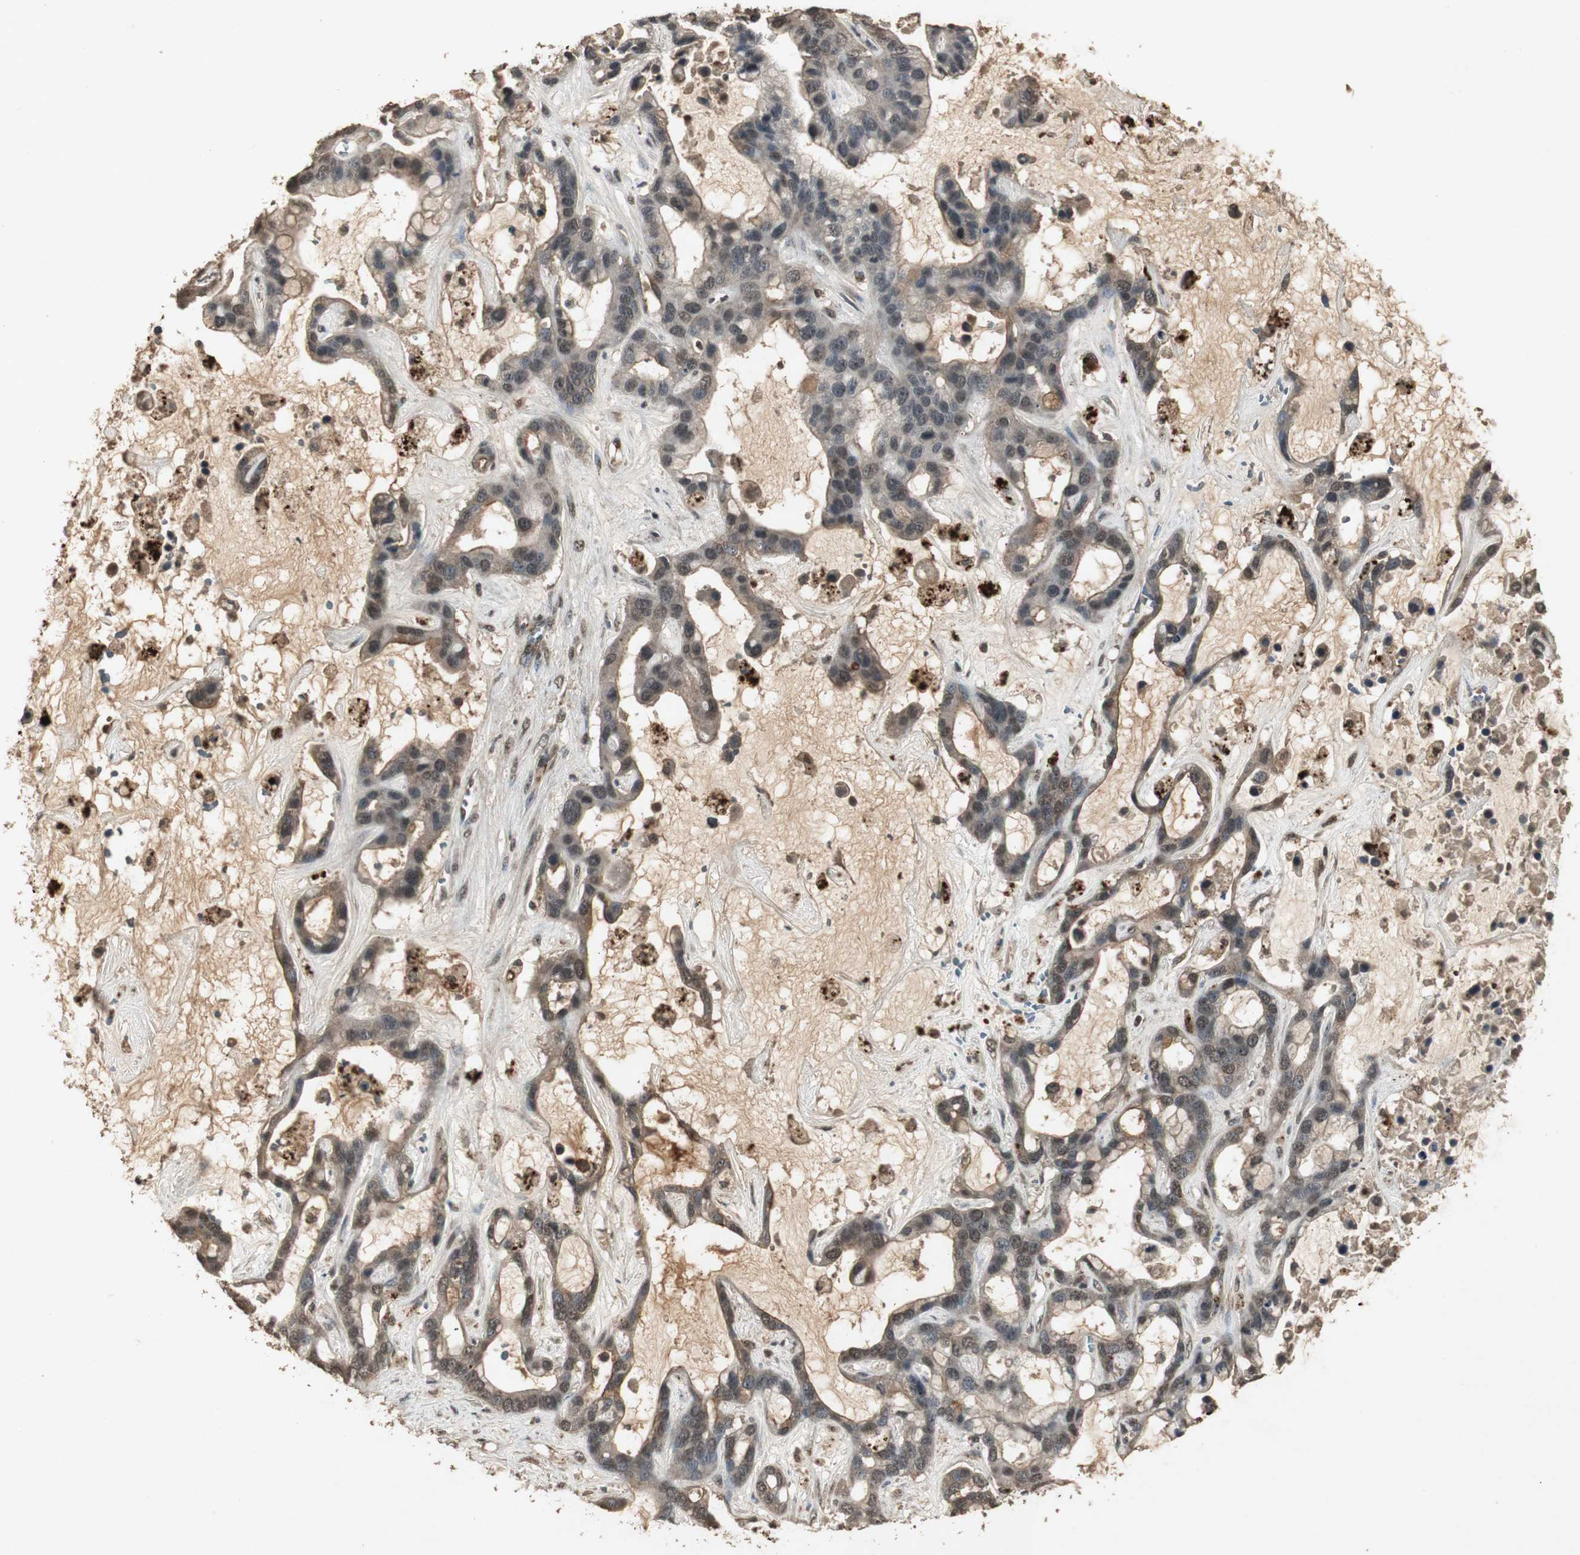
{"staining": {"intensity": "moderate", "quantity": ">75%", "location": "cytoplasmic/membranous,nuclear"}, "tissue": "liver cancer", "cell_type": "Tumor cells", "image_type": "cancer", "snomed": [{"axis": "morphology", "description": "Cholangiocarcinoma"}, {"axis": "topography", "description": "Liver"}], "caption": "Moderate cytoplasmic/membranous and nuclear expression is present in about >75% of tumor cells in liver cholangiocarcinoma.", "gene": "EMX1", "patient": {"sex": "female", "age": 65}}